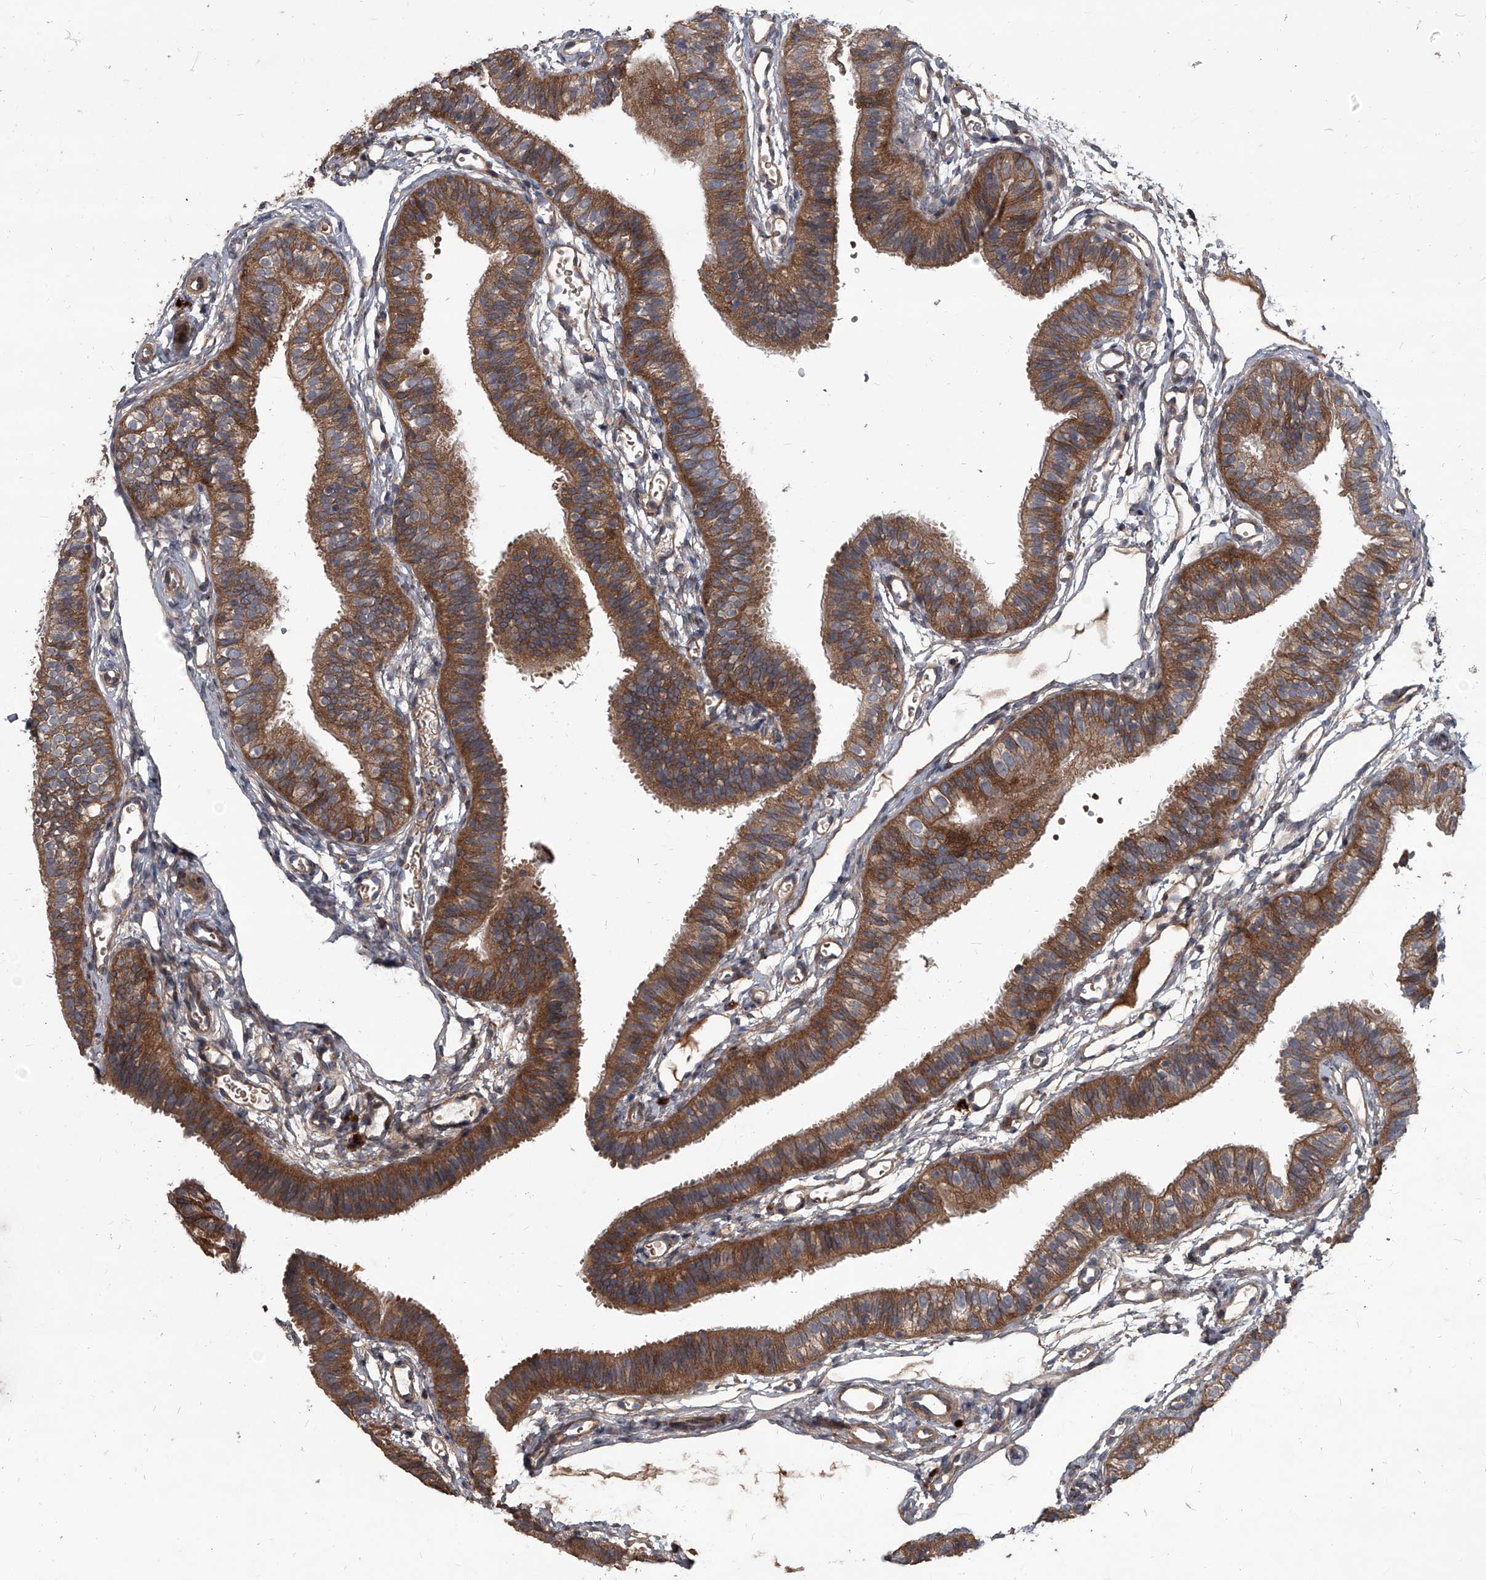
{"staining": {"intensity": "moderate", "quantity": ">75%", "location": "cytoplasmic/membranous"}, "tissue": "fallopian tube", "cell_type": "Glandular cells", "image_type": "normal", "snomed": [{"axis": "morphology", "description": "Normal tissue, NOS"}, {"axis": "topography", "description": "Fallopian tube"}], "caption": "Protein expression by immunohistochemistry (IHC) demonstrates moderate cytoplasmic/membranous staining in approximately >75% of glandular cells in unremarkable fallopian tube.", "gene": "EVA1C", "patient": {"sex": "female", "age": 35}}